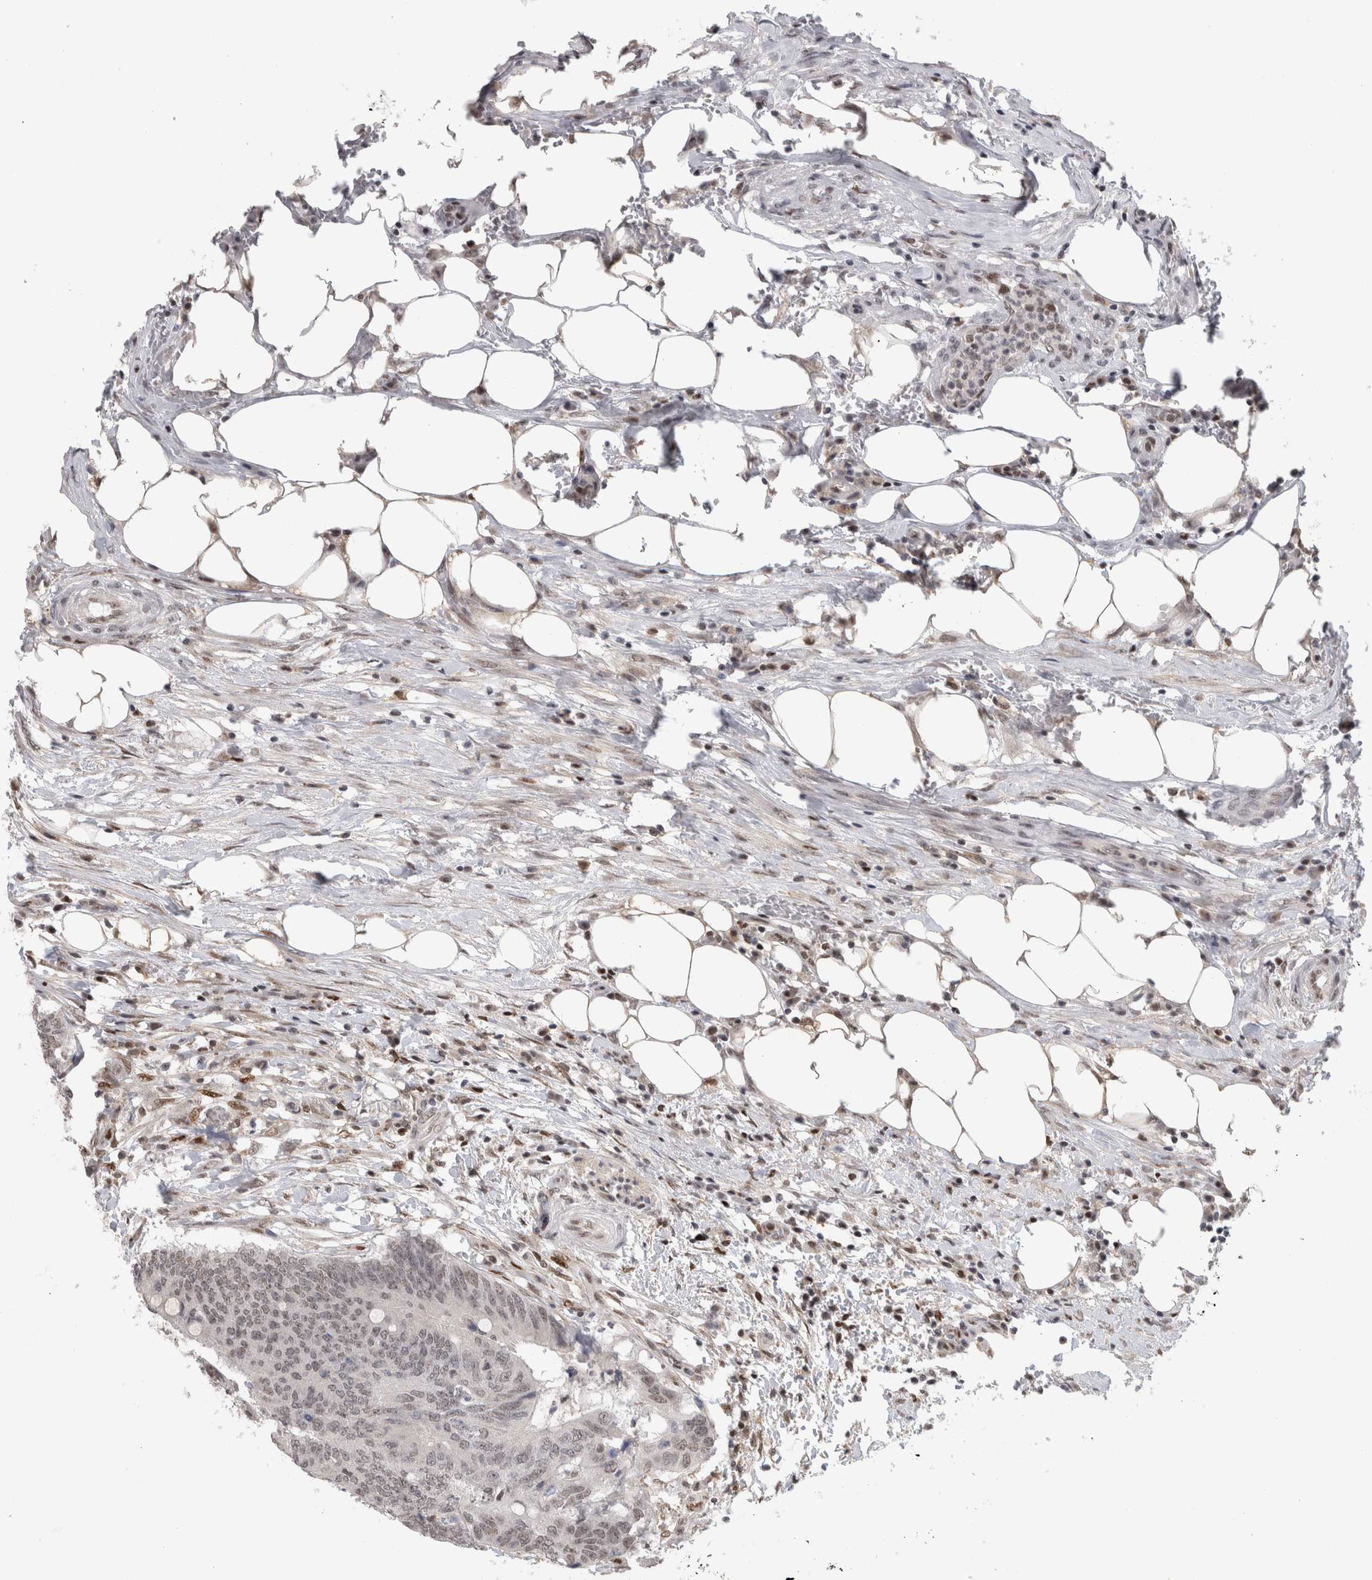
{"staining": {"intensity": "weak", "quantity": "25%-75%", "location": "nuclear"}, "tissue": "colorectal cancer", "cell_type": "Tumor cells", "image_type": "cancer", "snomed": [{"axis": "morphology", "description": "Adenocarcinoma, NOS"}, {"axis": "topography", "description": "Colon"}], "caption": "Immunohistochemistry of adenocarcinoma (colorectal) exhibits low levels of weak nuclear expression in about 25%-75% of tumor cells. (brown staining indicates protein expression, while blue staining denotes nuclei).", "gene": "SRARP", "patient": {"sex": "male", "age": 56}}